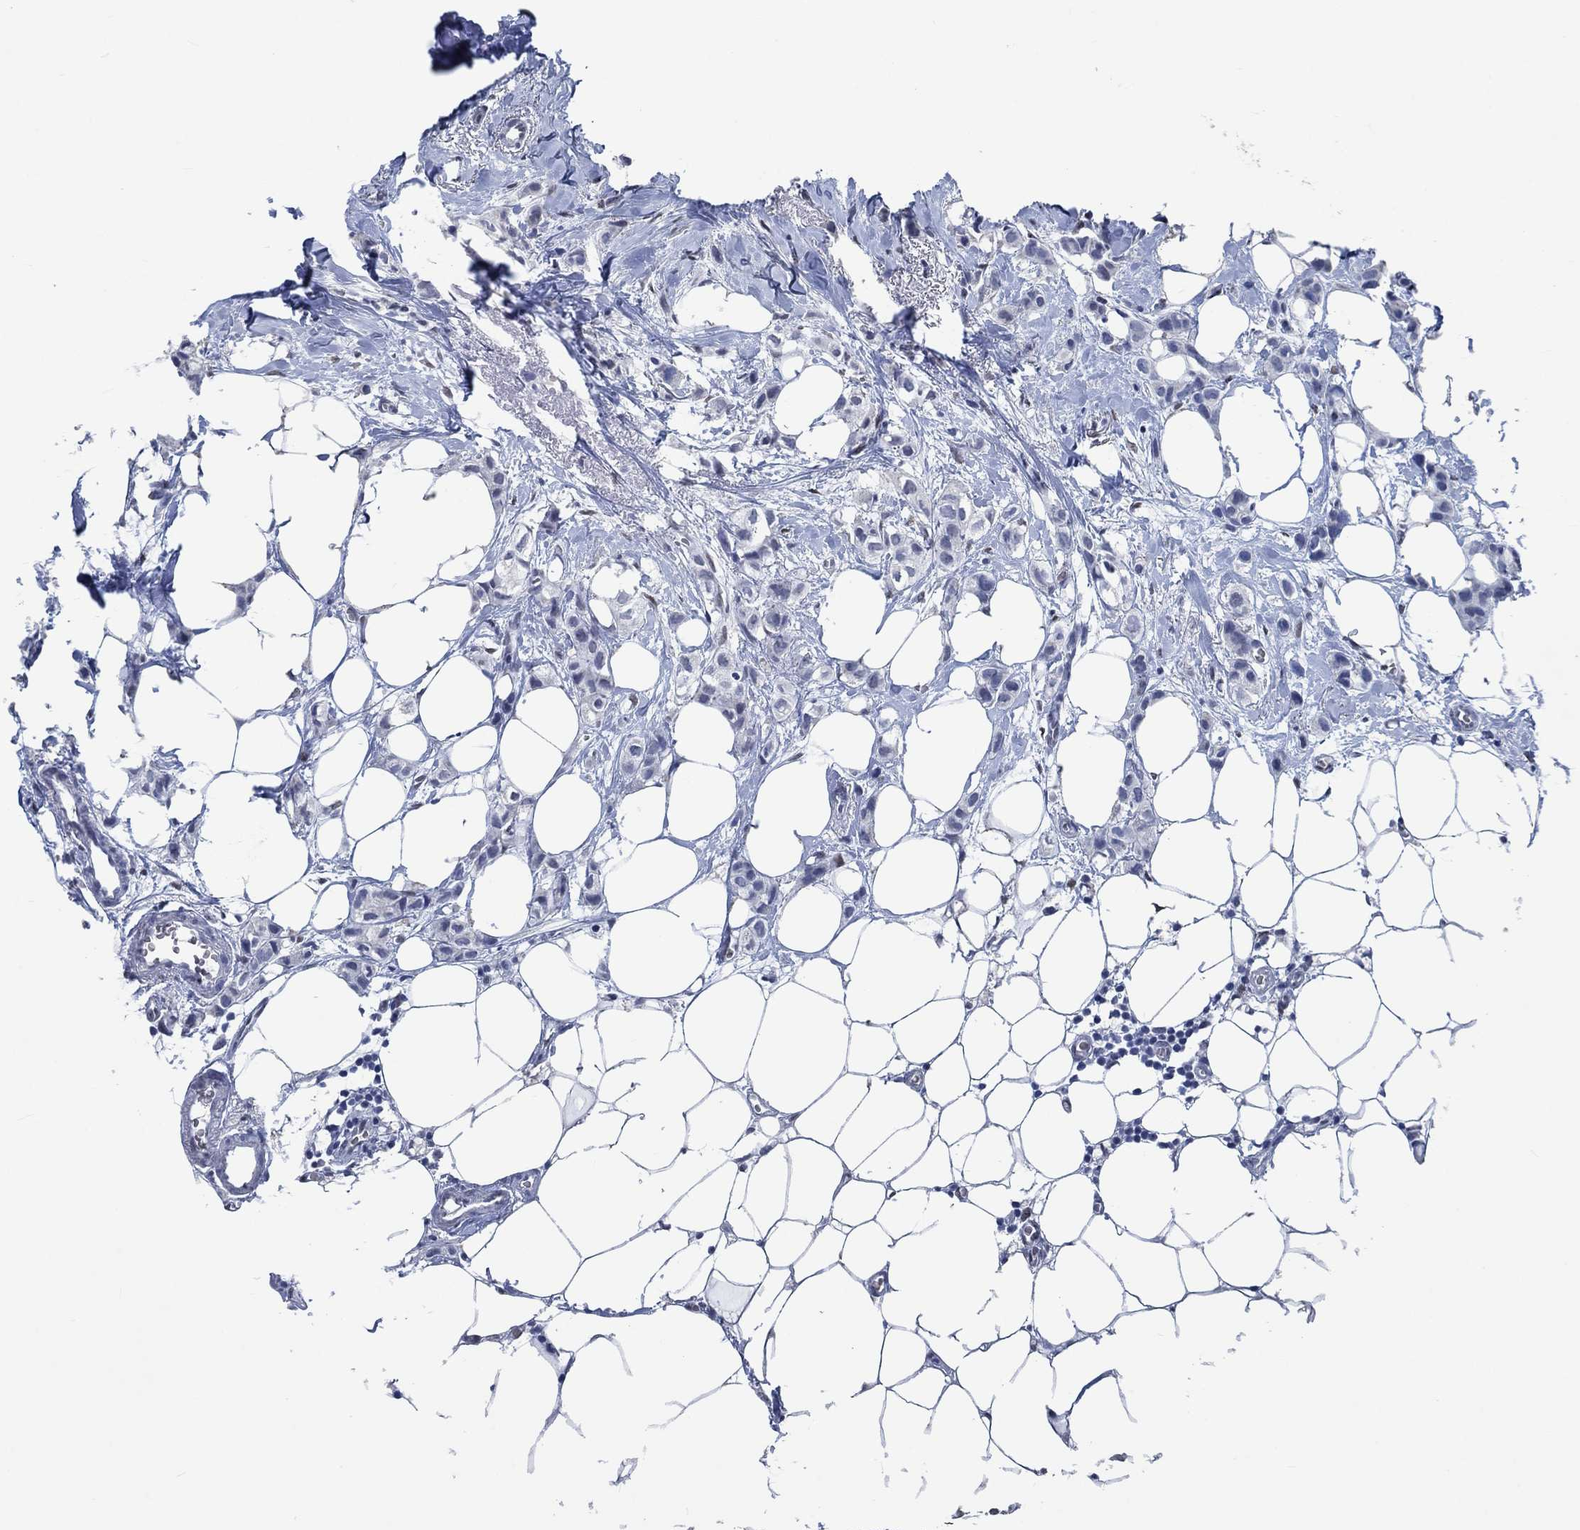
{"staining": {"intensity": "negative", "quantity": "none", "location": "none"}, "tissue": "breast cancer", "cell_type": "Tumor cells", "image_type": "cancer", "snomed": [{"axis": "morphology", "description": "Duct carcinoma"}, {"axis": "topography", "description": "Breast"}], "caption": "Tumor cells are negative for protein expression in human breast cancer. The staining was performed using DAB to visualize the protein expression in brown, while the nuclei were stained in blue with hematoxylin (Magnification: 20x).", "gene": "OBSCN", "patient": {"sex": "female", "age": 85}}